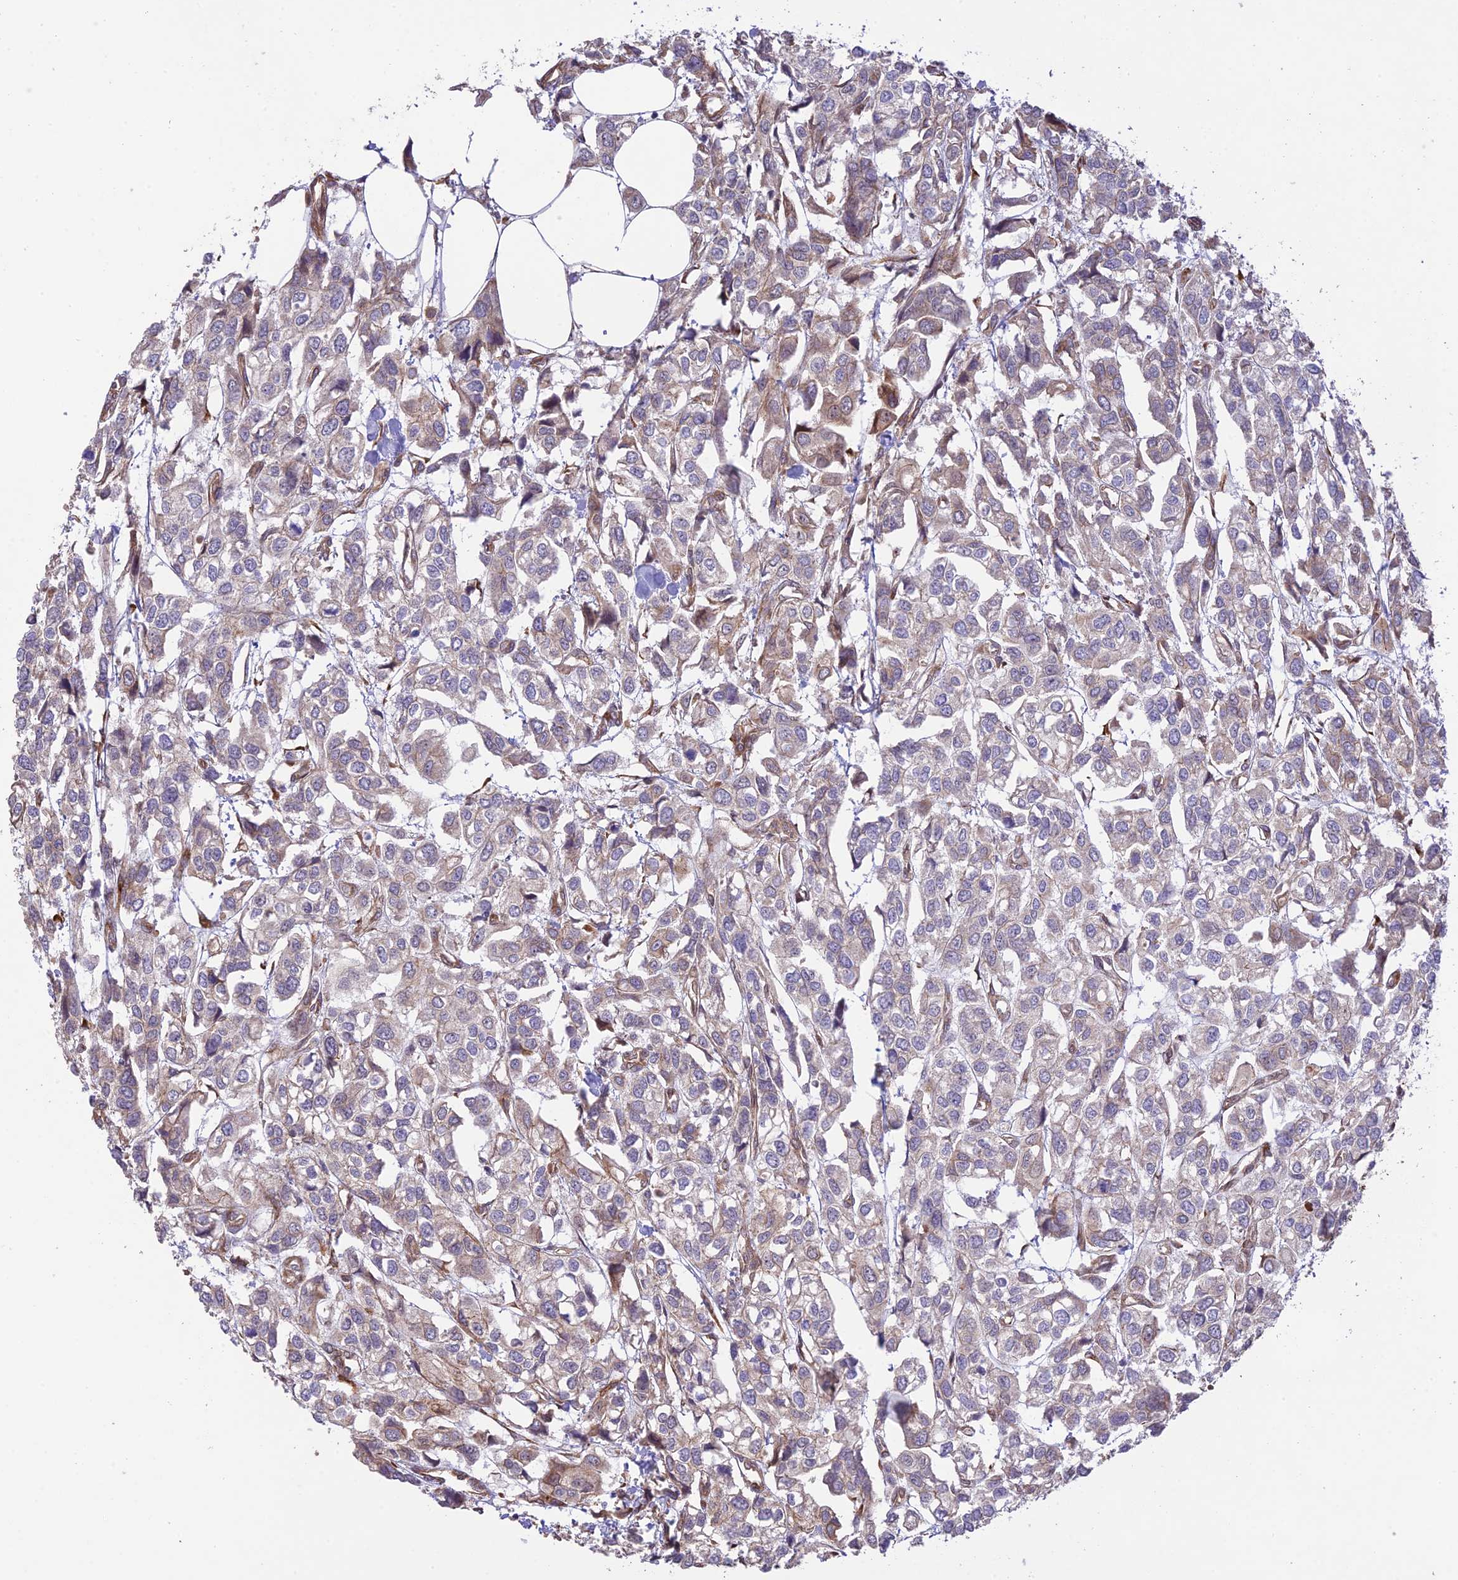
{"staining": {"intensity": "moderate", "quantity": "<25%", "location": "cytoplasmic/membranous"}, "tissue": "urothelial cancer", "cell_type": "Tumor cells", "image_type": "cancer", "snomed": [{"axis": "morphology", "description": "Urothelial carcinoma, High grade"}, {"axis": "topography", "description": "Urinary bladder"}], "caption": "Immunohistochemical staining of human urothelial cancer demonstrates low levels of moderate cytoplasmic/membranous positivity in approximately <25% of tumor cells.", "gene": "EXOC3L4", "patient": {"sex": "male", "age": 67}}